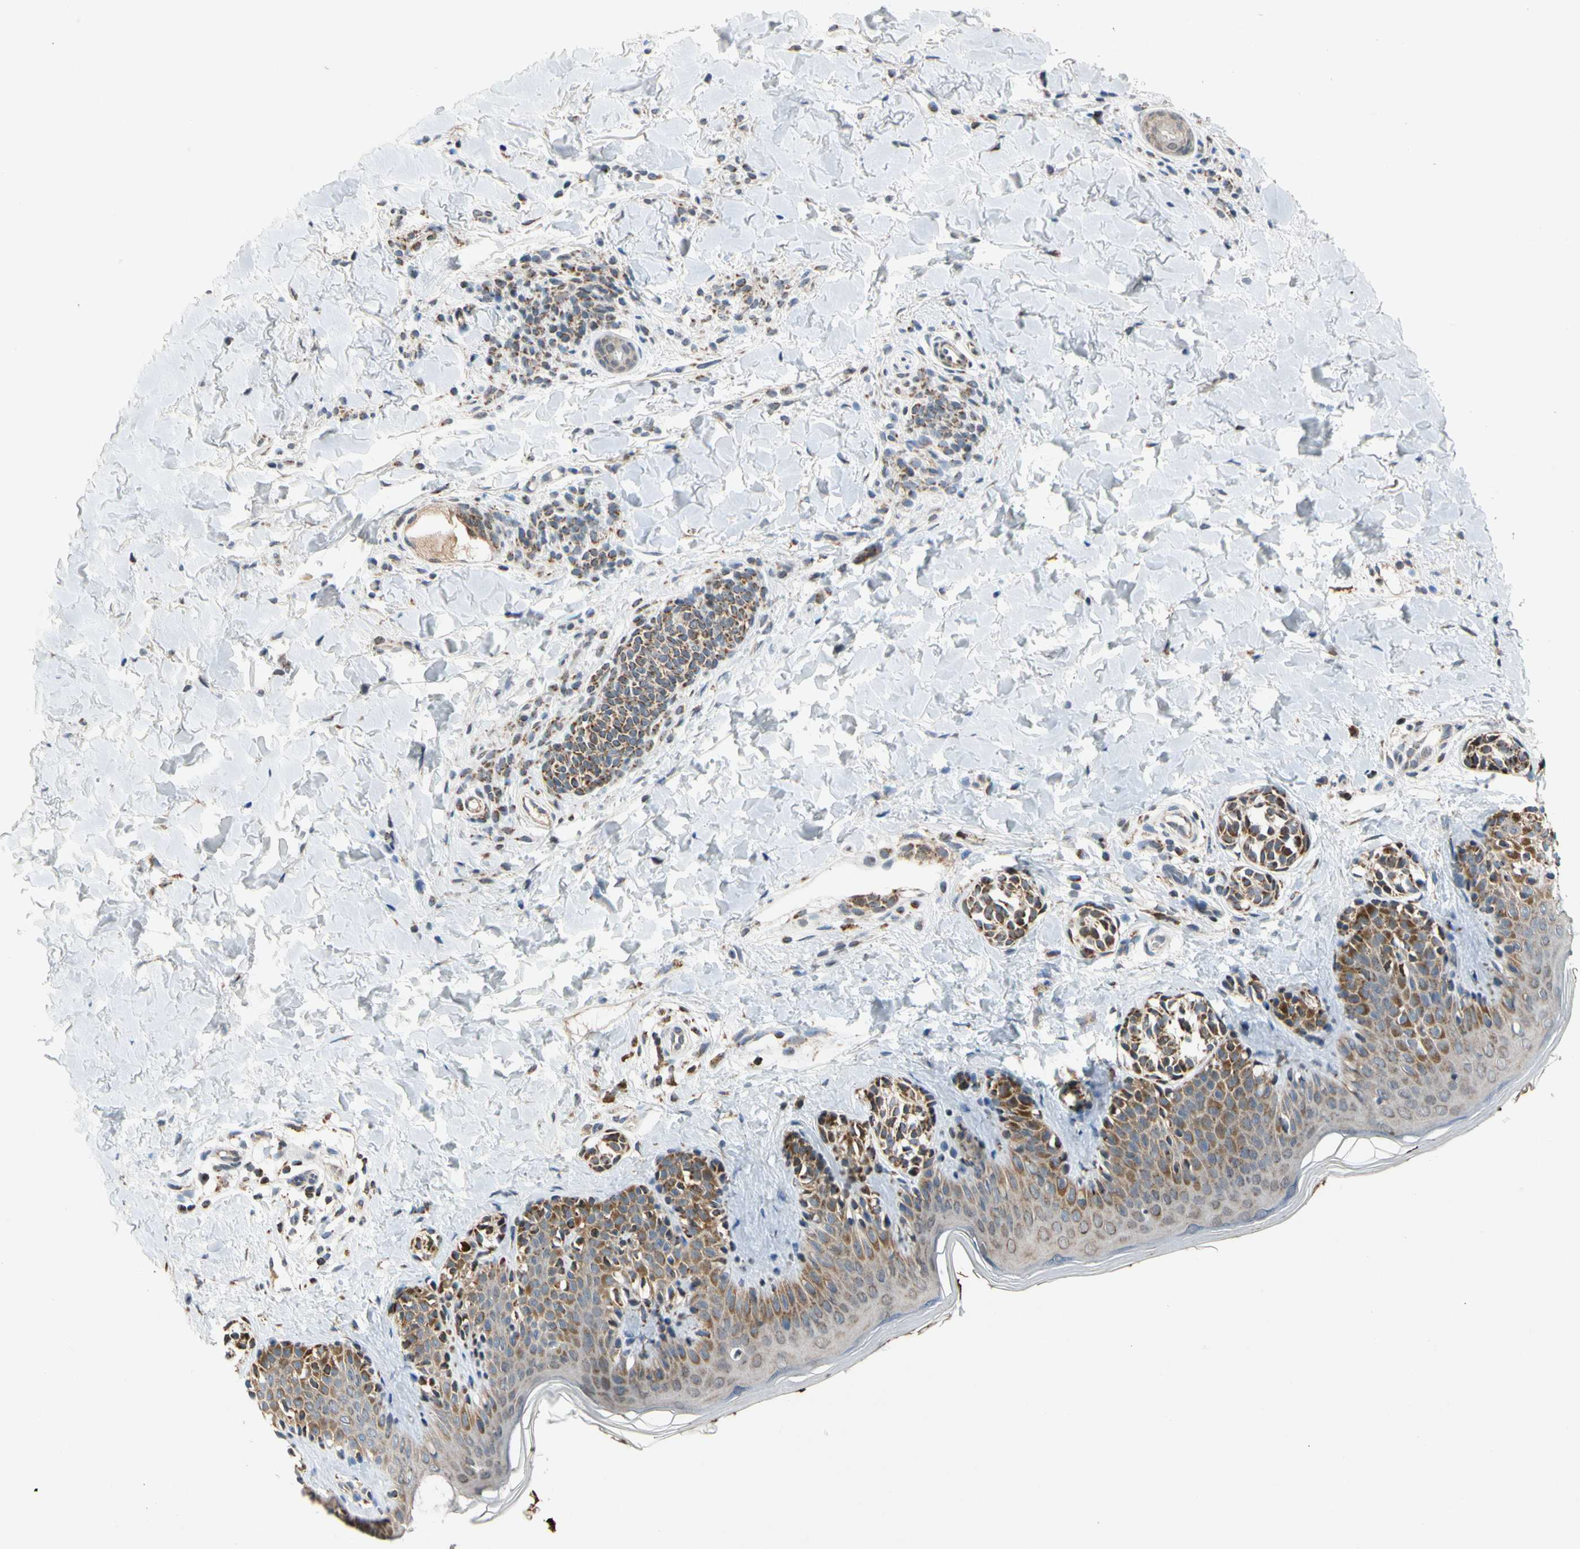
{"staining": {"intensity": "weak", "quantity": ">75%", "location": "cytoplasmic/membranous"}, "tissue": "skin", "cell_type": "Fibroblasts", "image_type": "normal", "snomed": [{"axis": "morphology", "description": "Normal tissue, NOS"}, {"axis": "topography", "description": "Skin"}], "caption": "Approximately >75% of fibroblasts in normal skin show weak cytoplasmic/membranous protein staining as visualized by brown immunohistochemical staining.", "gene": "KHDC4", "patient": {"sex": "male", "age": 16}}